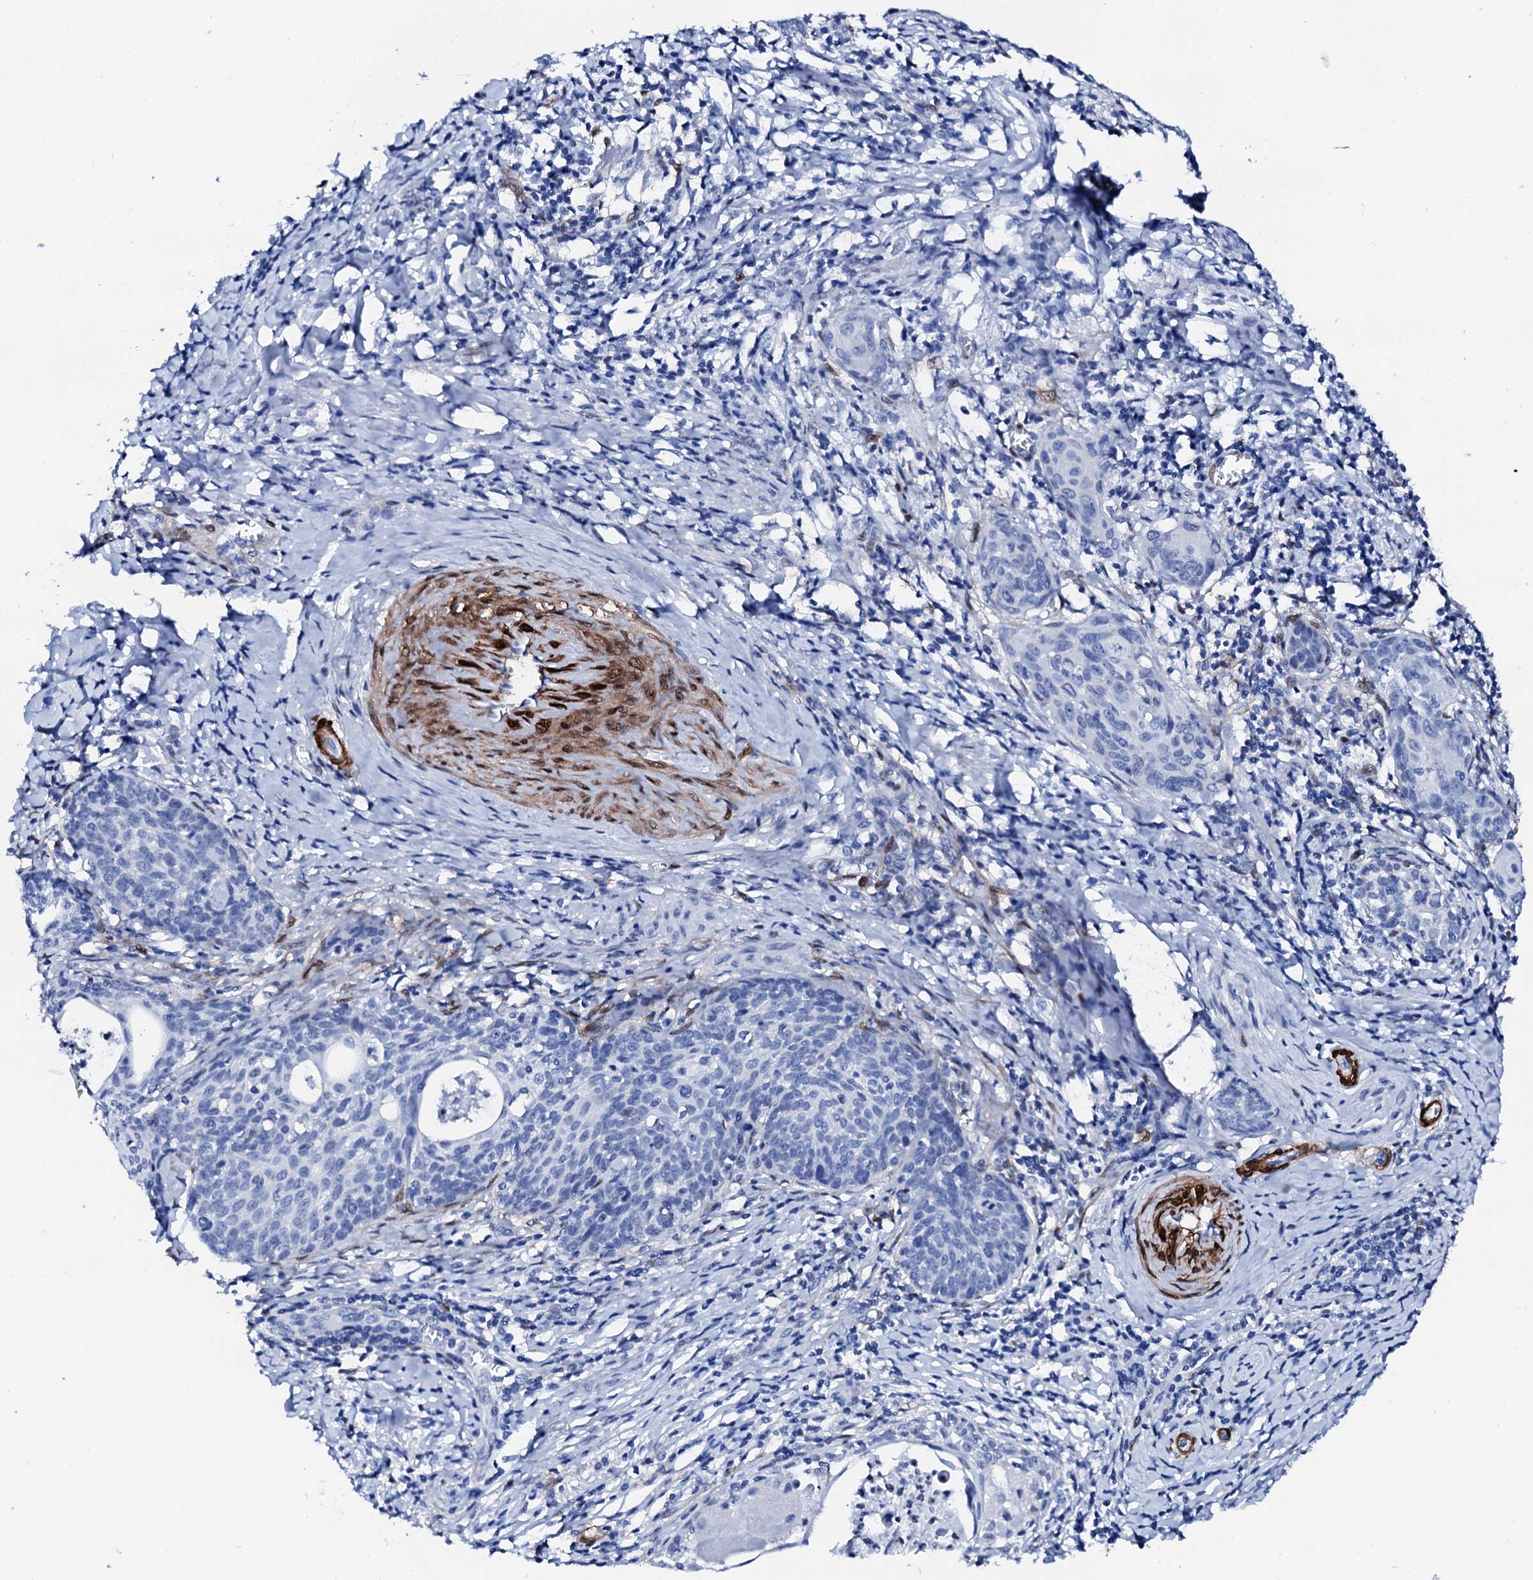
{"staining": {"intensity": "negative", "quantity": "none", "location": "none"}, "tissue": "cervical cancer", "cell_type": "Tumor cells", "image_type": "cancer", "snomed": [{"axis": "morphology", "description": "Squamous cell carcinoma, NOS"}, {"axis": "topography", "description": "Cervix"}], "caption": "Immunohistochemistry image of human cervical squamous cell carcinoma stained for a protein (brown), which exhibits no expression in tumor cells.", "gene": "NRIP2", "patient": {"sex": "female", "age": 52}}